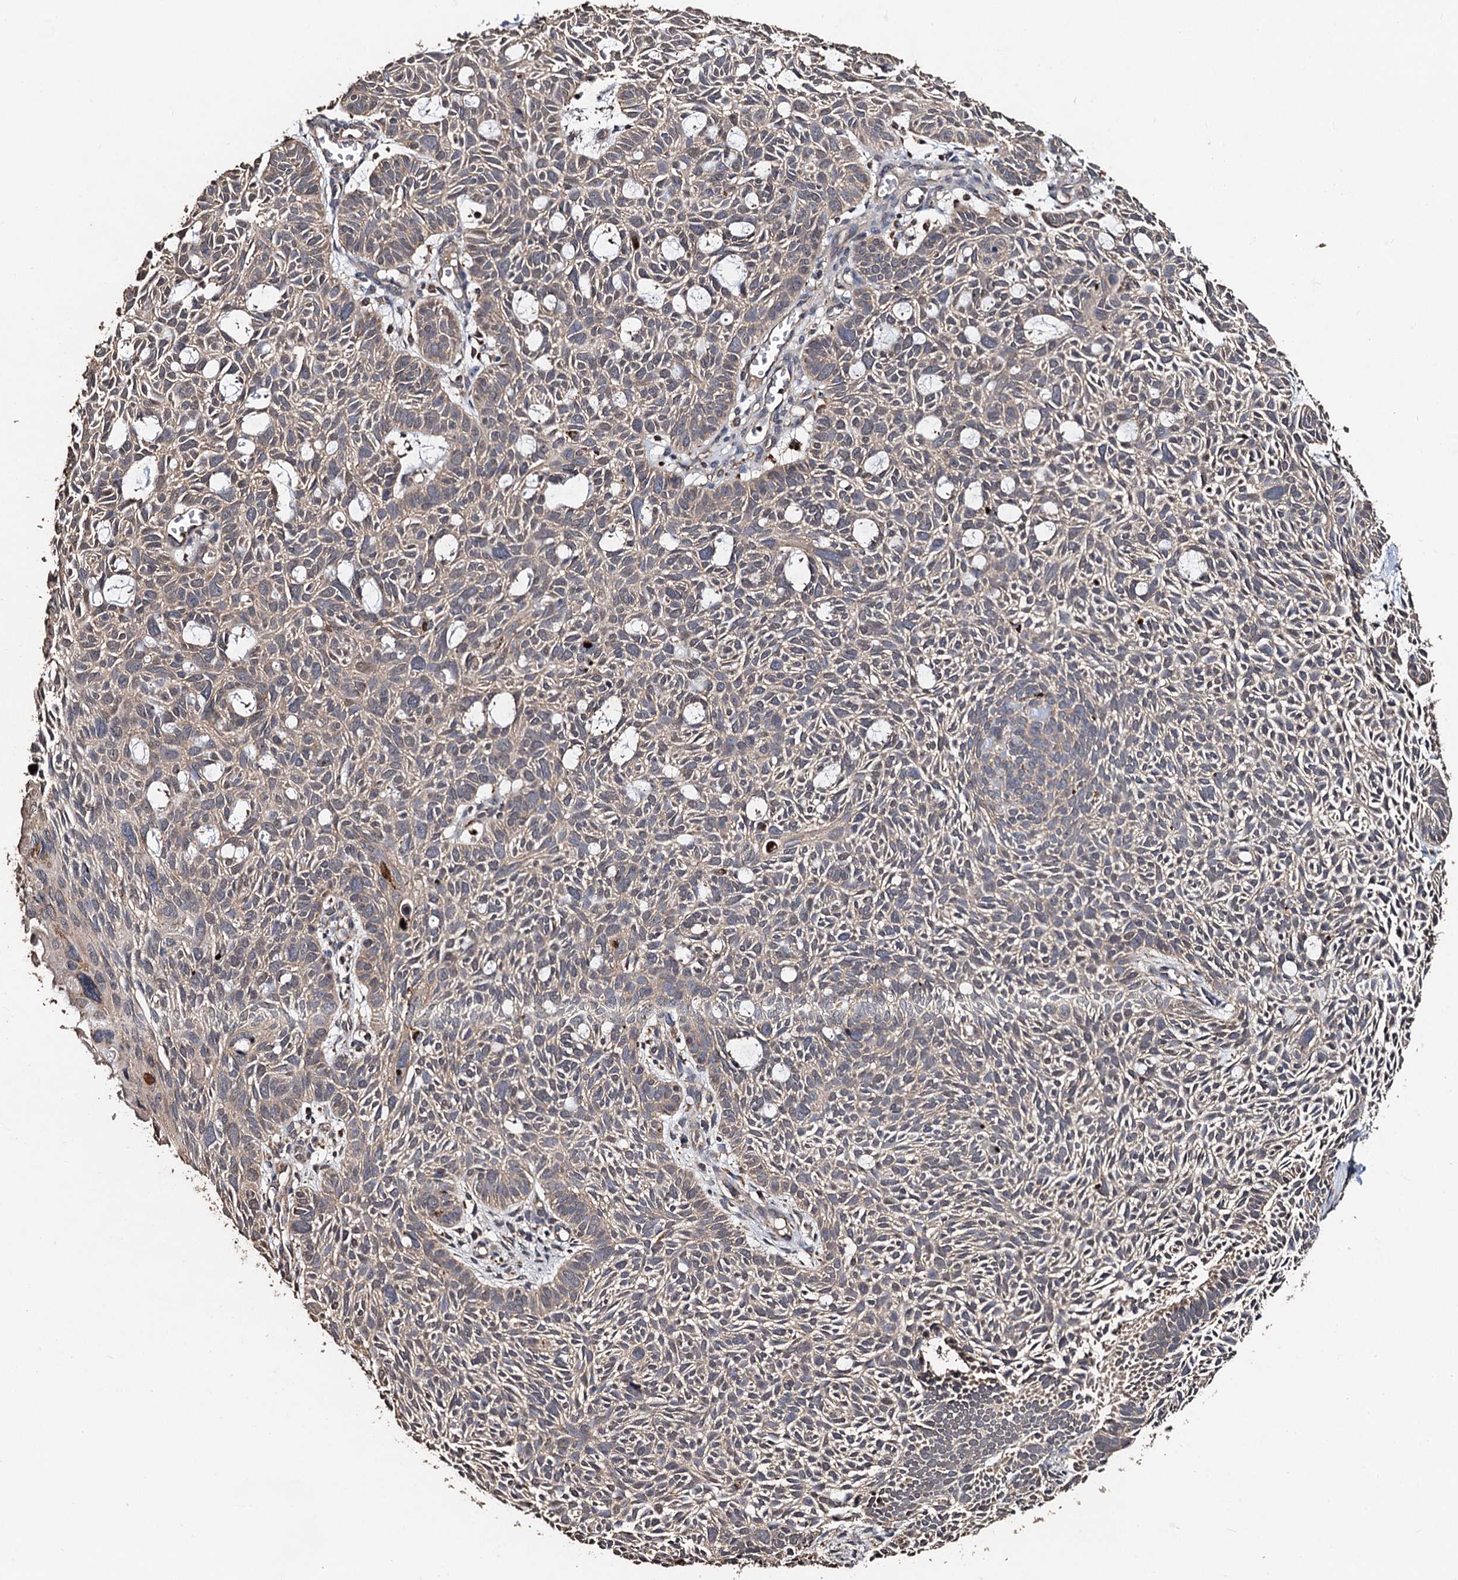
{"staining": {"intensity": "weak", "quantity": ">75%", "location": "cytoplasmic/membranous"}, "tissue": "skin cancer", "cell_type": "Tumor cells", "image_type": "cancer", "snomed": [{"axis": "morphology", "description": "Basal cell carcinoma"}, {"axis": "topography", "description": "Skin"}], "caption": "Weak cytoplasmic/membranous positivity is identified in about >75% of tumor cells in skin cancer.", "gene": "PPTC7", "patient": {"sex": "male", "age": 69}}